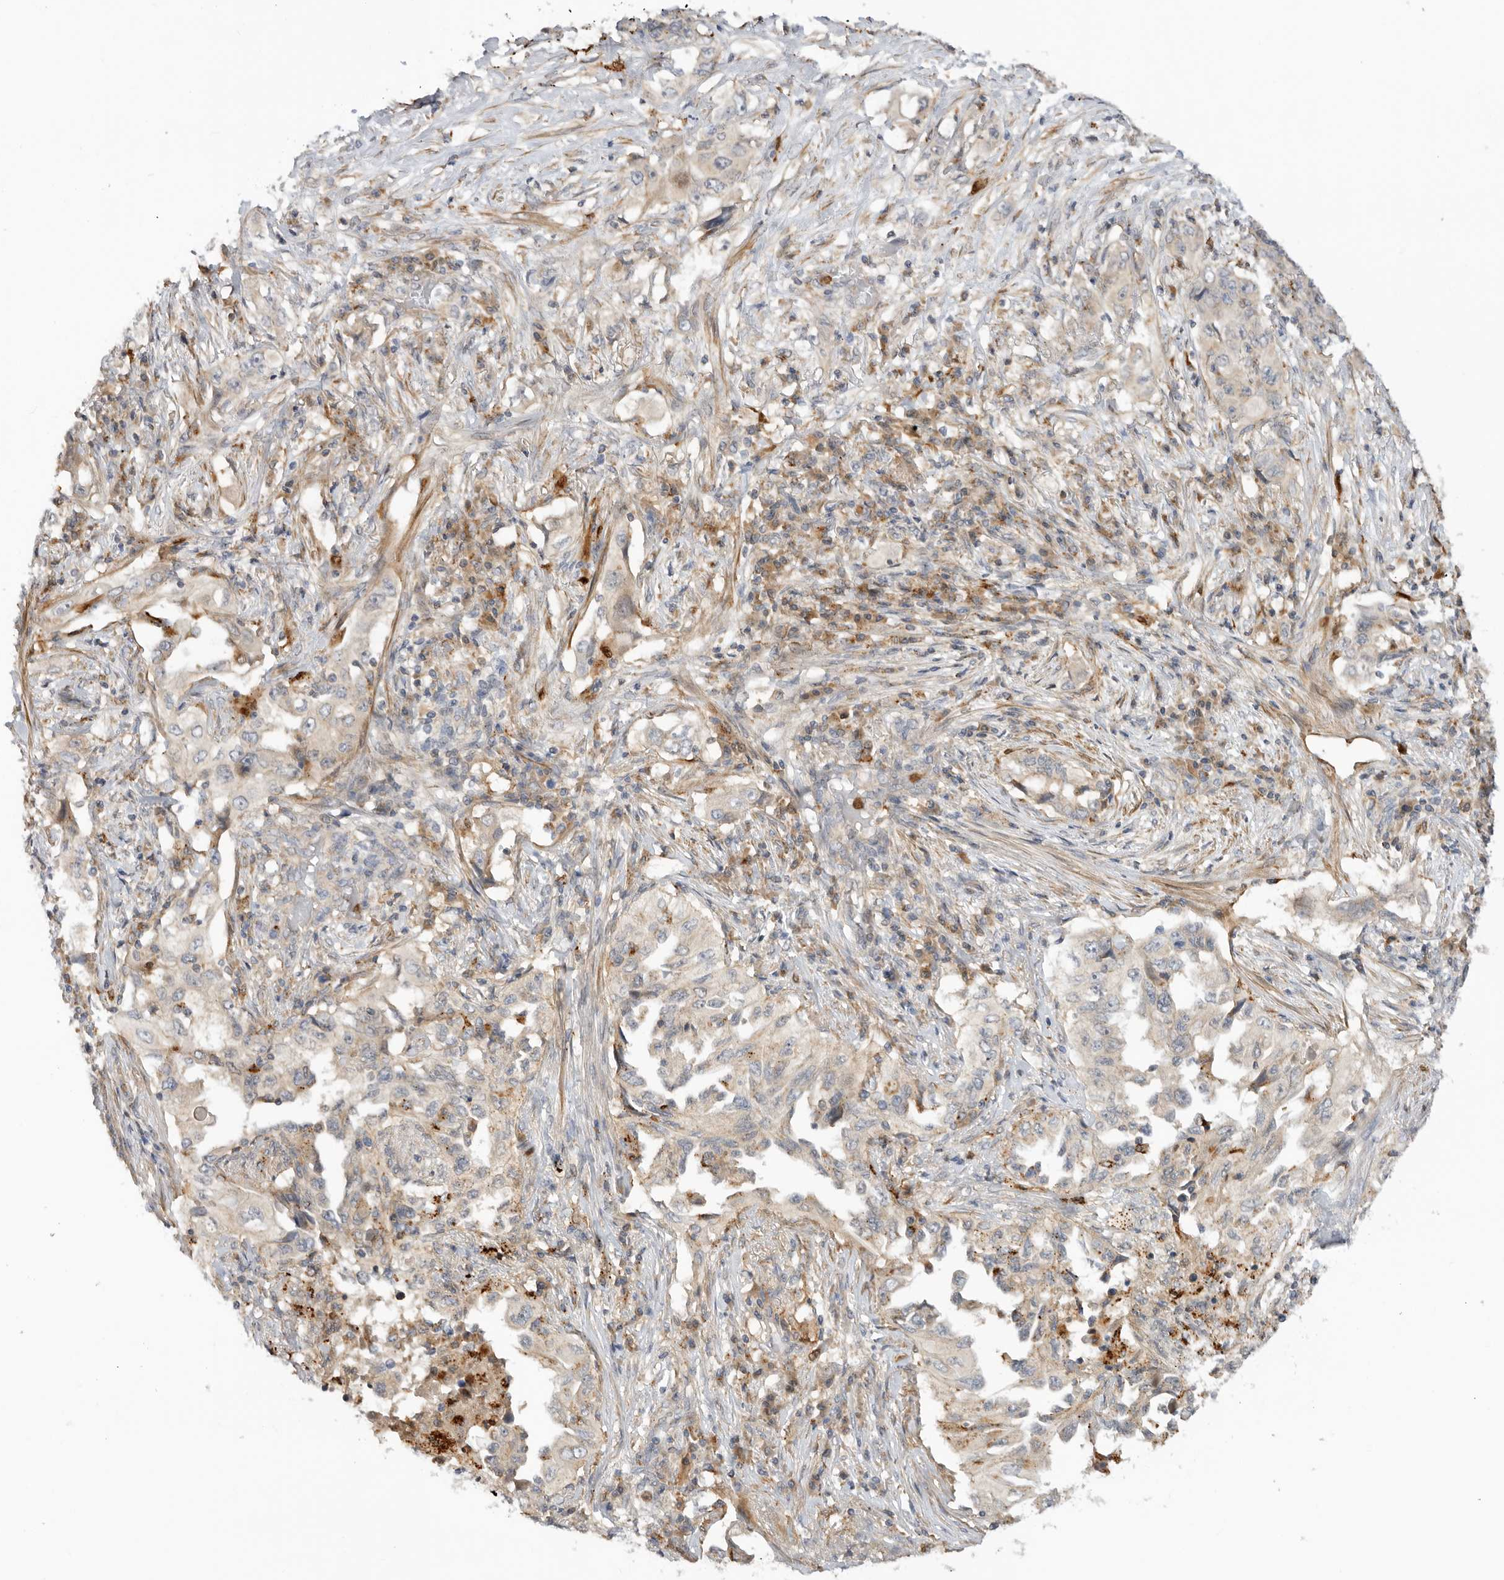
{"staining": {"intensity": "negative", "quantity": "none", "location": "none"}, "tissue": "lung cancer", "cell_type": "Tumor cells", "image_type": "cancer", "snomed": [{"axis": "morphology", "description": "Adenocarcinoma, NOS"}, {"axis": "topography", "description": "Lung"}], "caption": "The micrograph demonstrates no significant expression in tumor cells of lung cancer (adenocarcinoma). (Brightfield microscopy of DAB immunohistochemistry (IHC) at high magnification).", "gene": "GNE", "patient": {"sex": "female", "age": 51}}